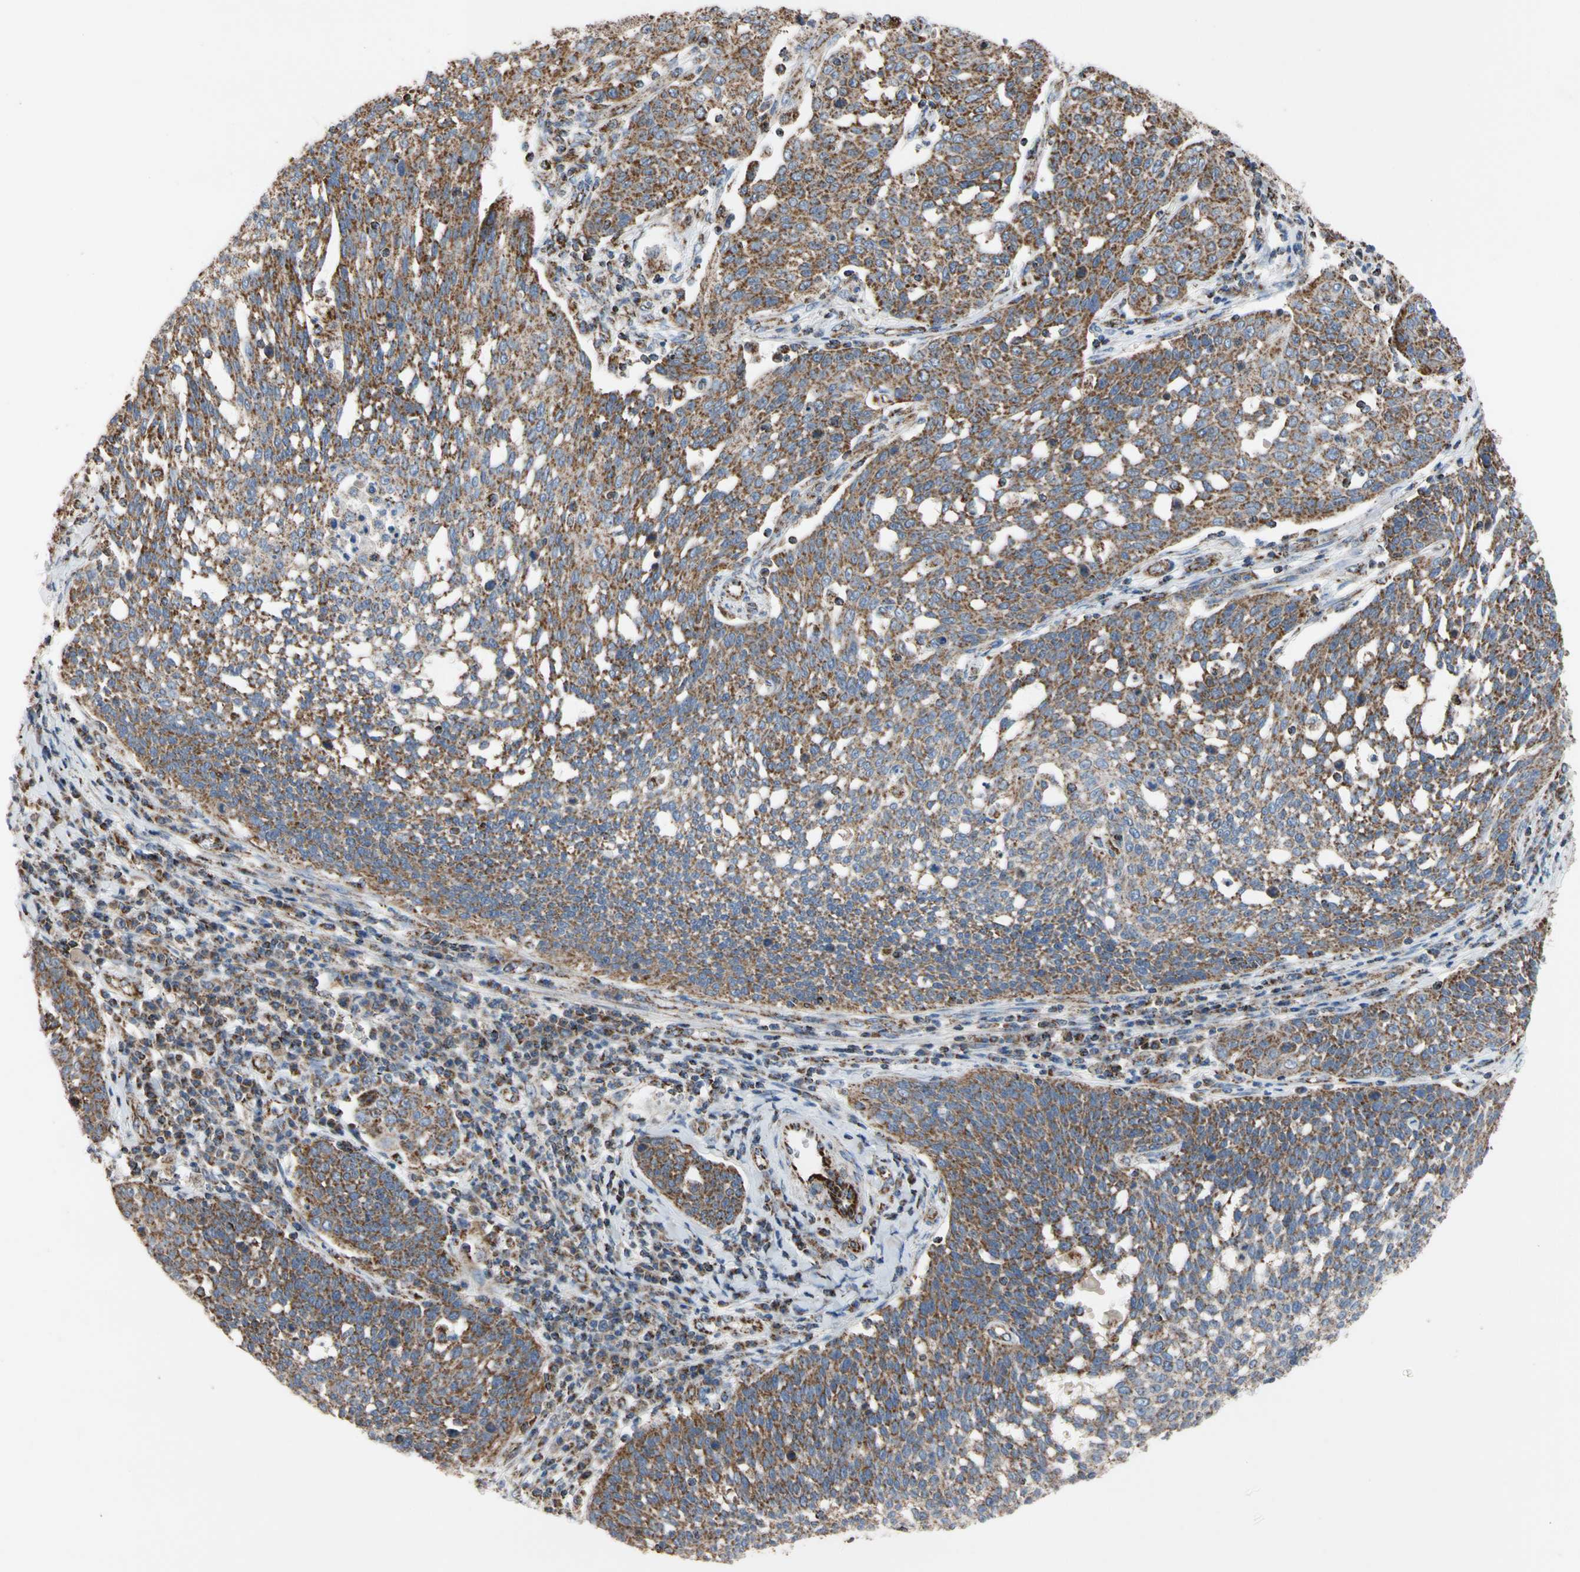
{"staining": {"intensity": "strong", "quantity": ">75%", "location": "cytoplasmic/membranous"}, "tissue": "cervical cancer", "cell_type": "Tumor cells", "image_type": "cancer", "snomed": [{"axis": "morphology", "description": "Squamous cell carcinoma, NOS"}, {"axis": "topography", "description": "Cervix"}], "caption": "Immunohistochemical staining of cervical squamous cell carcinoma shows high levels of strong cytoplasmic/membranous expression in approximately >75% of tumor cells.", "gene": "FAM110B", "patient": {"sex": "female", "age": 34}}